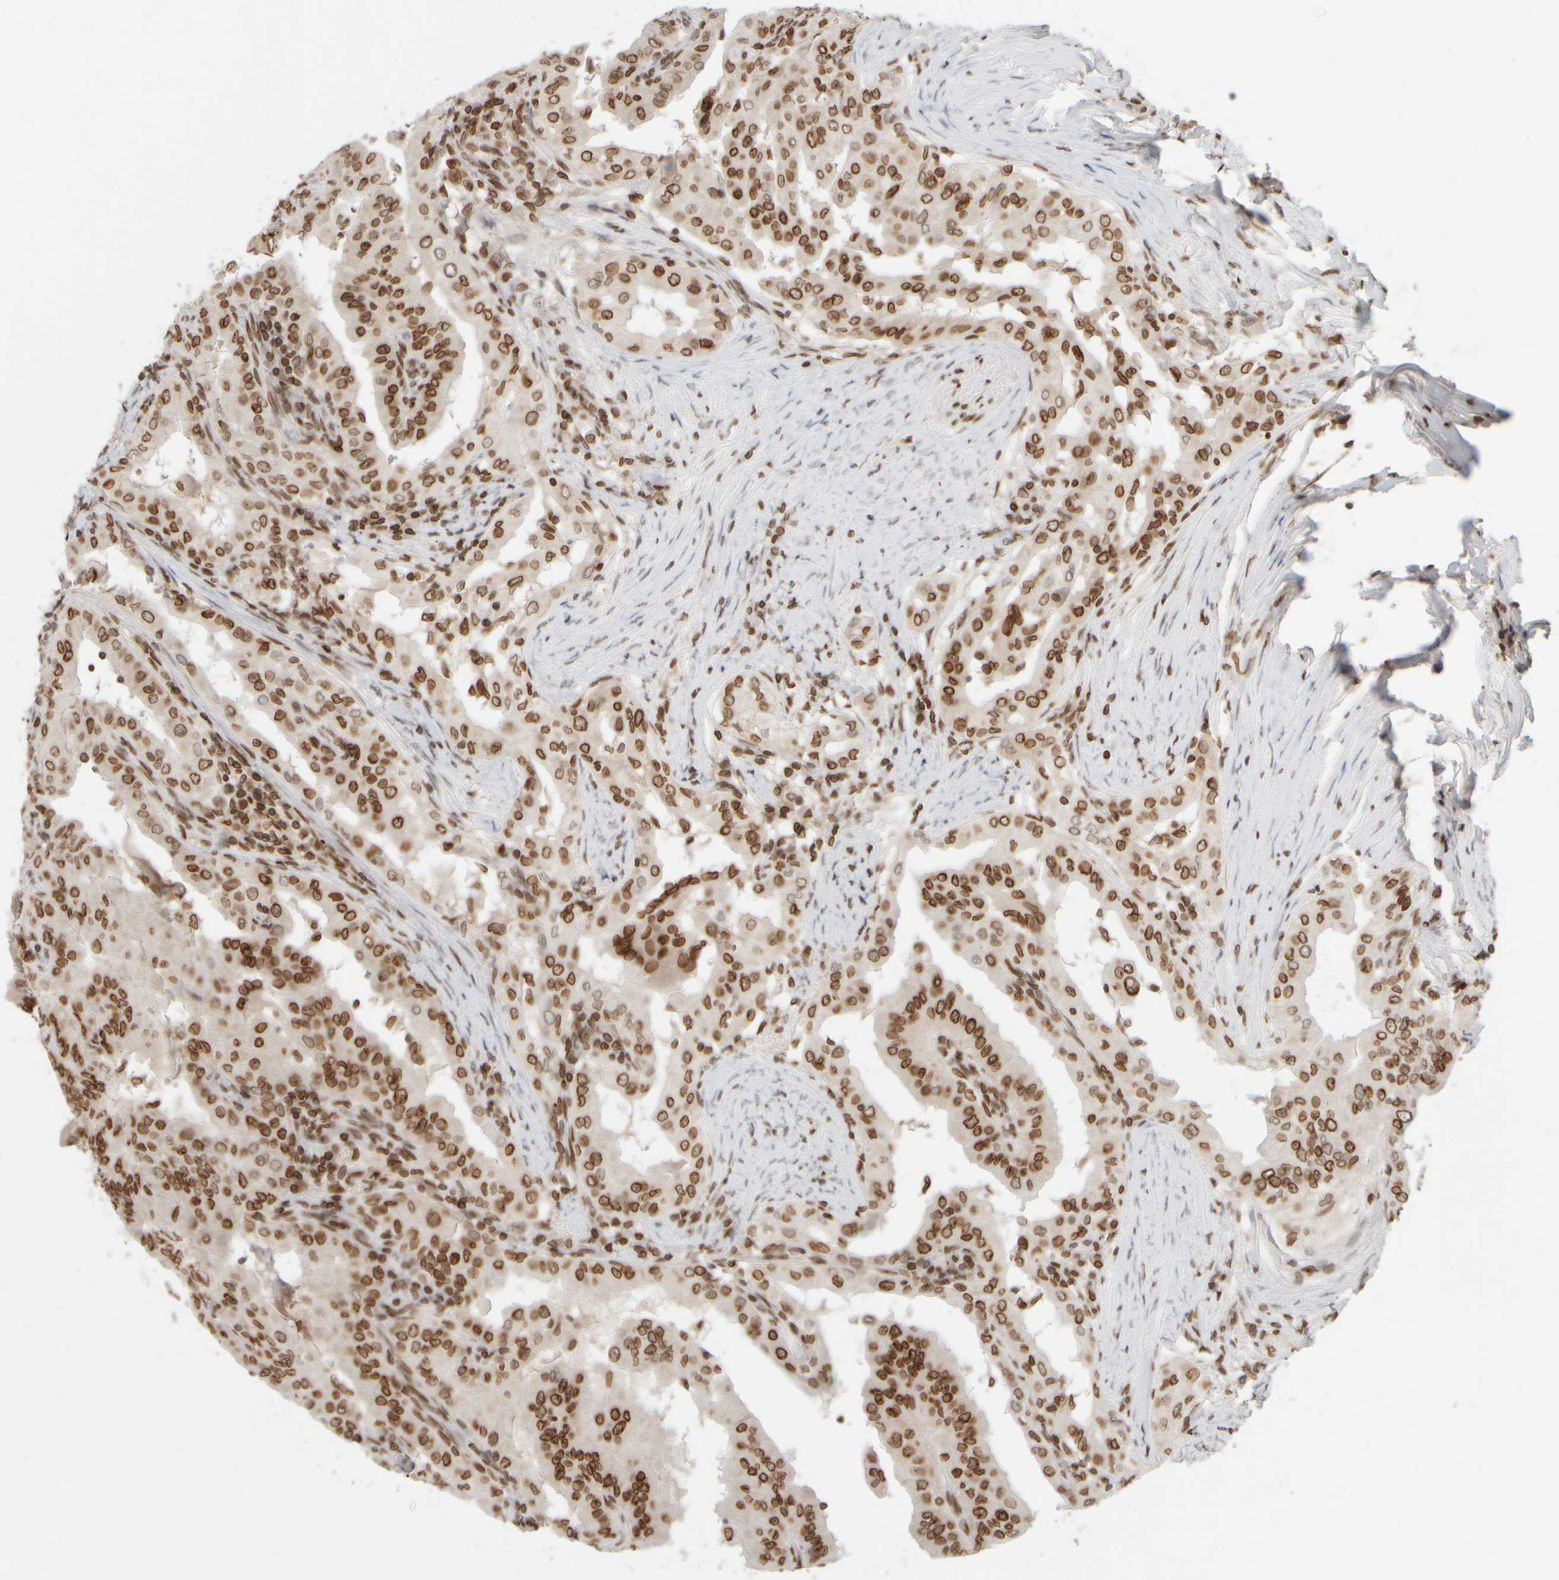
{"staining": {"intensity": "strong", "quantity": ">75%", "location": "cytoplasmic/membranous,nuclear"}, "tissue": "thyroid cancer", "cell_type": "Tumor cells", "image_type": "cancer", "snomed": [{"axis": "morphology", "description": "Papillary adenocarcinoma, NOS"}, {"axis": "topography", "description": "Thyroid gland"}], "caption": "Protein analysis of papillary adenocarcinoma (thyroid) tissue reveals strong cytoplasmic/membranous and nuclear expression in approximately >75% of tumor cells. (IHC, brightfield microscopy, high magnification).", "gene": "ZC3HC1", "patient": {"sex": "male", "age": 33}}